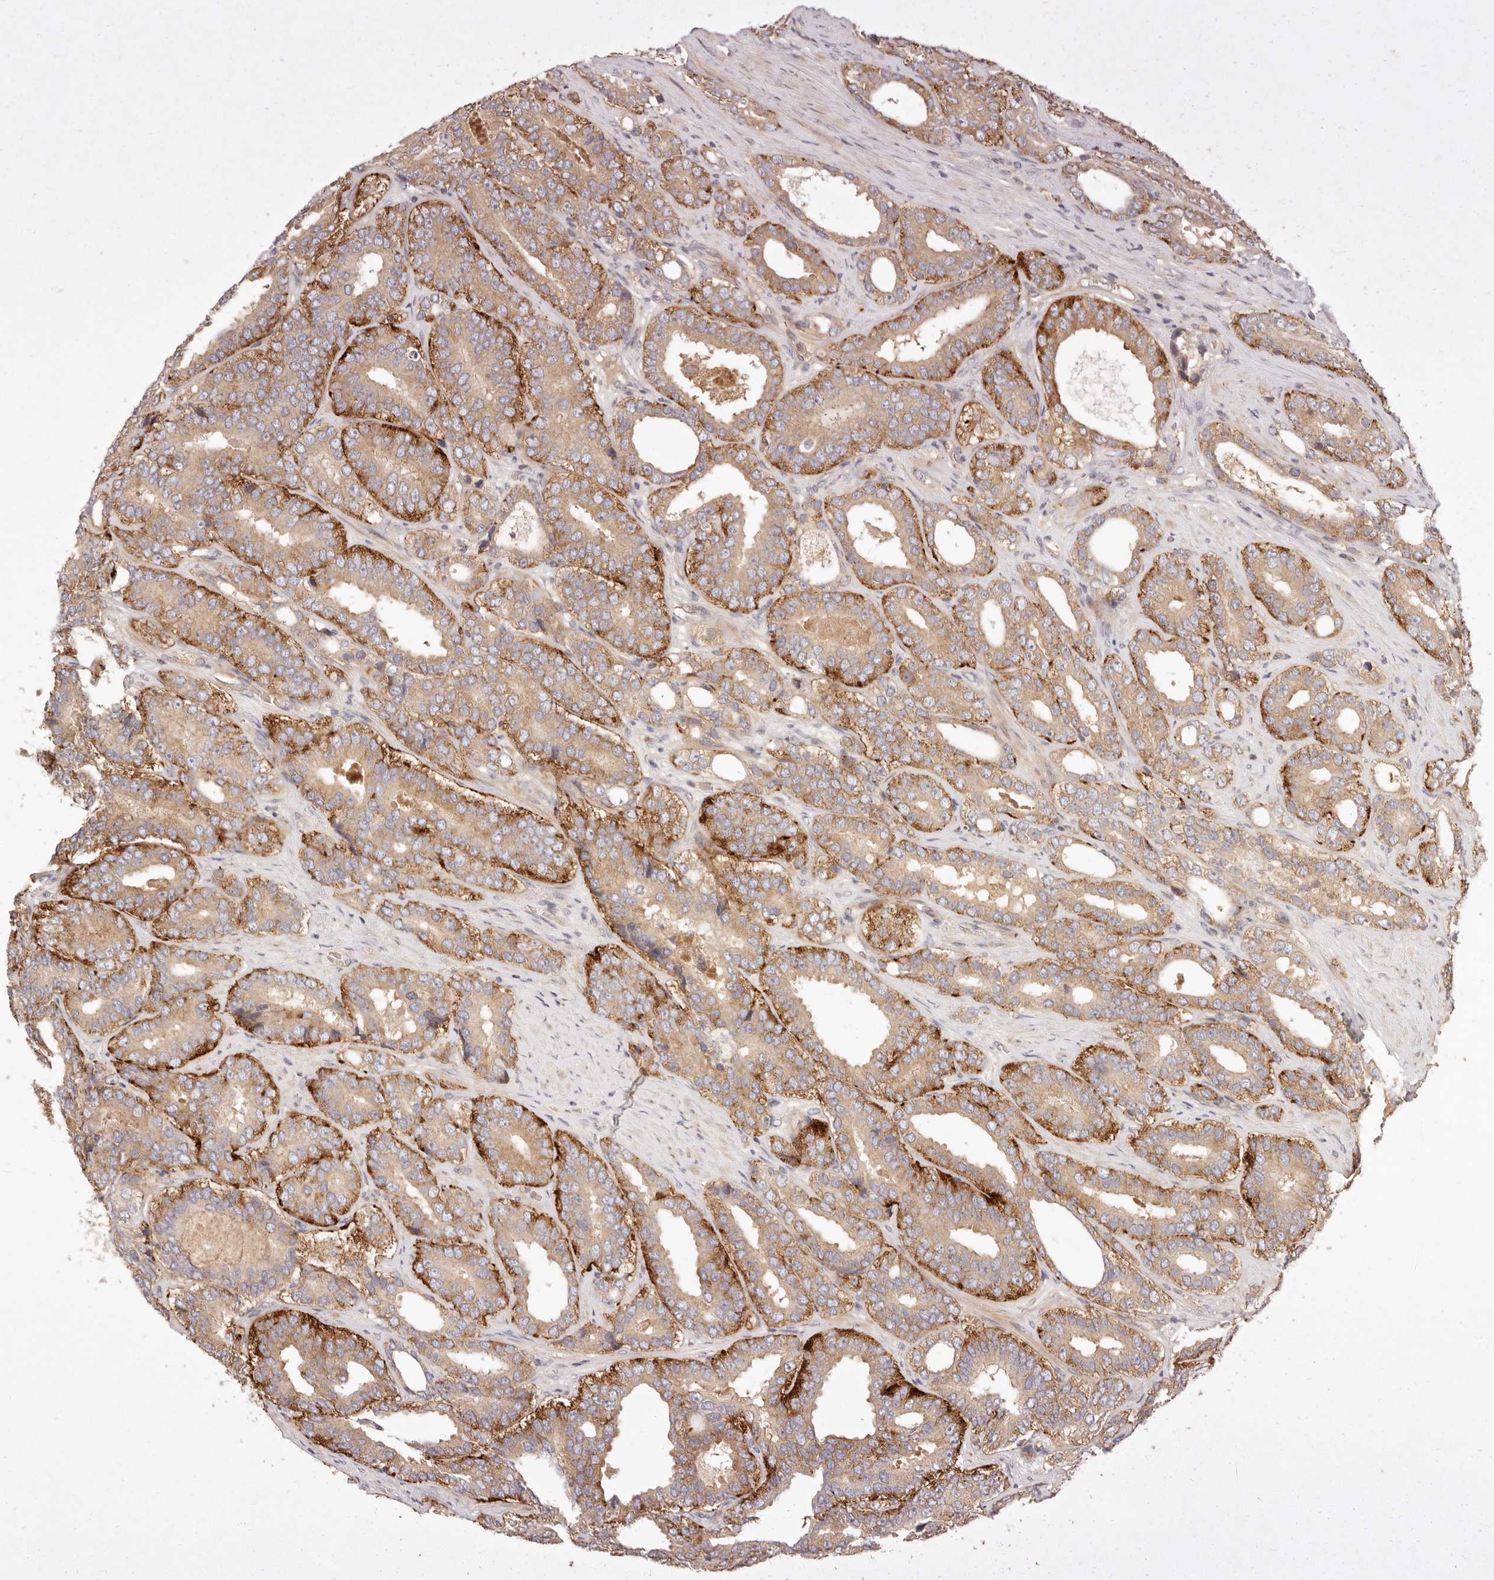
{"staining": {"intensity": "moderate", "quantity": ">75%", "location": "cytoplasmic/membranous"}, "tissue": "prostate cancer", "cell_type": "Tumor cells", "image_type": "cancer", "snomed": [{"axis": "morphology", "description": "Adenocarcinoma, High grade"}, {"axis": "topography", "description": "Prostate"}], "caption": "Prostate cancer (adenocarcinoma (high-grade)) stained with DAB (3,3'-diaminobenzidine) immunohistochemistry displays medium levels of moderate cytoplasmic/membranous positivity in approximately >75% of tumor cells.", "gene": "PPP1R3B", "patient": {"sex": "male", "age": 56}}